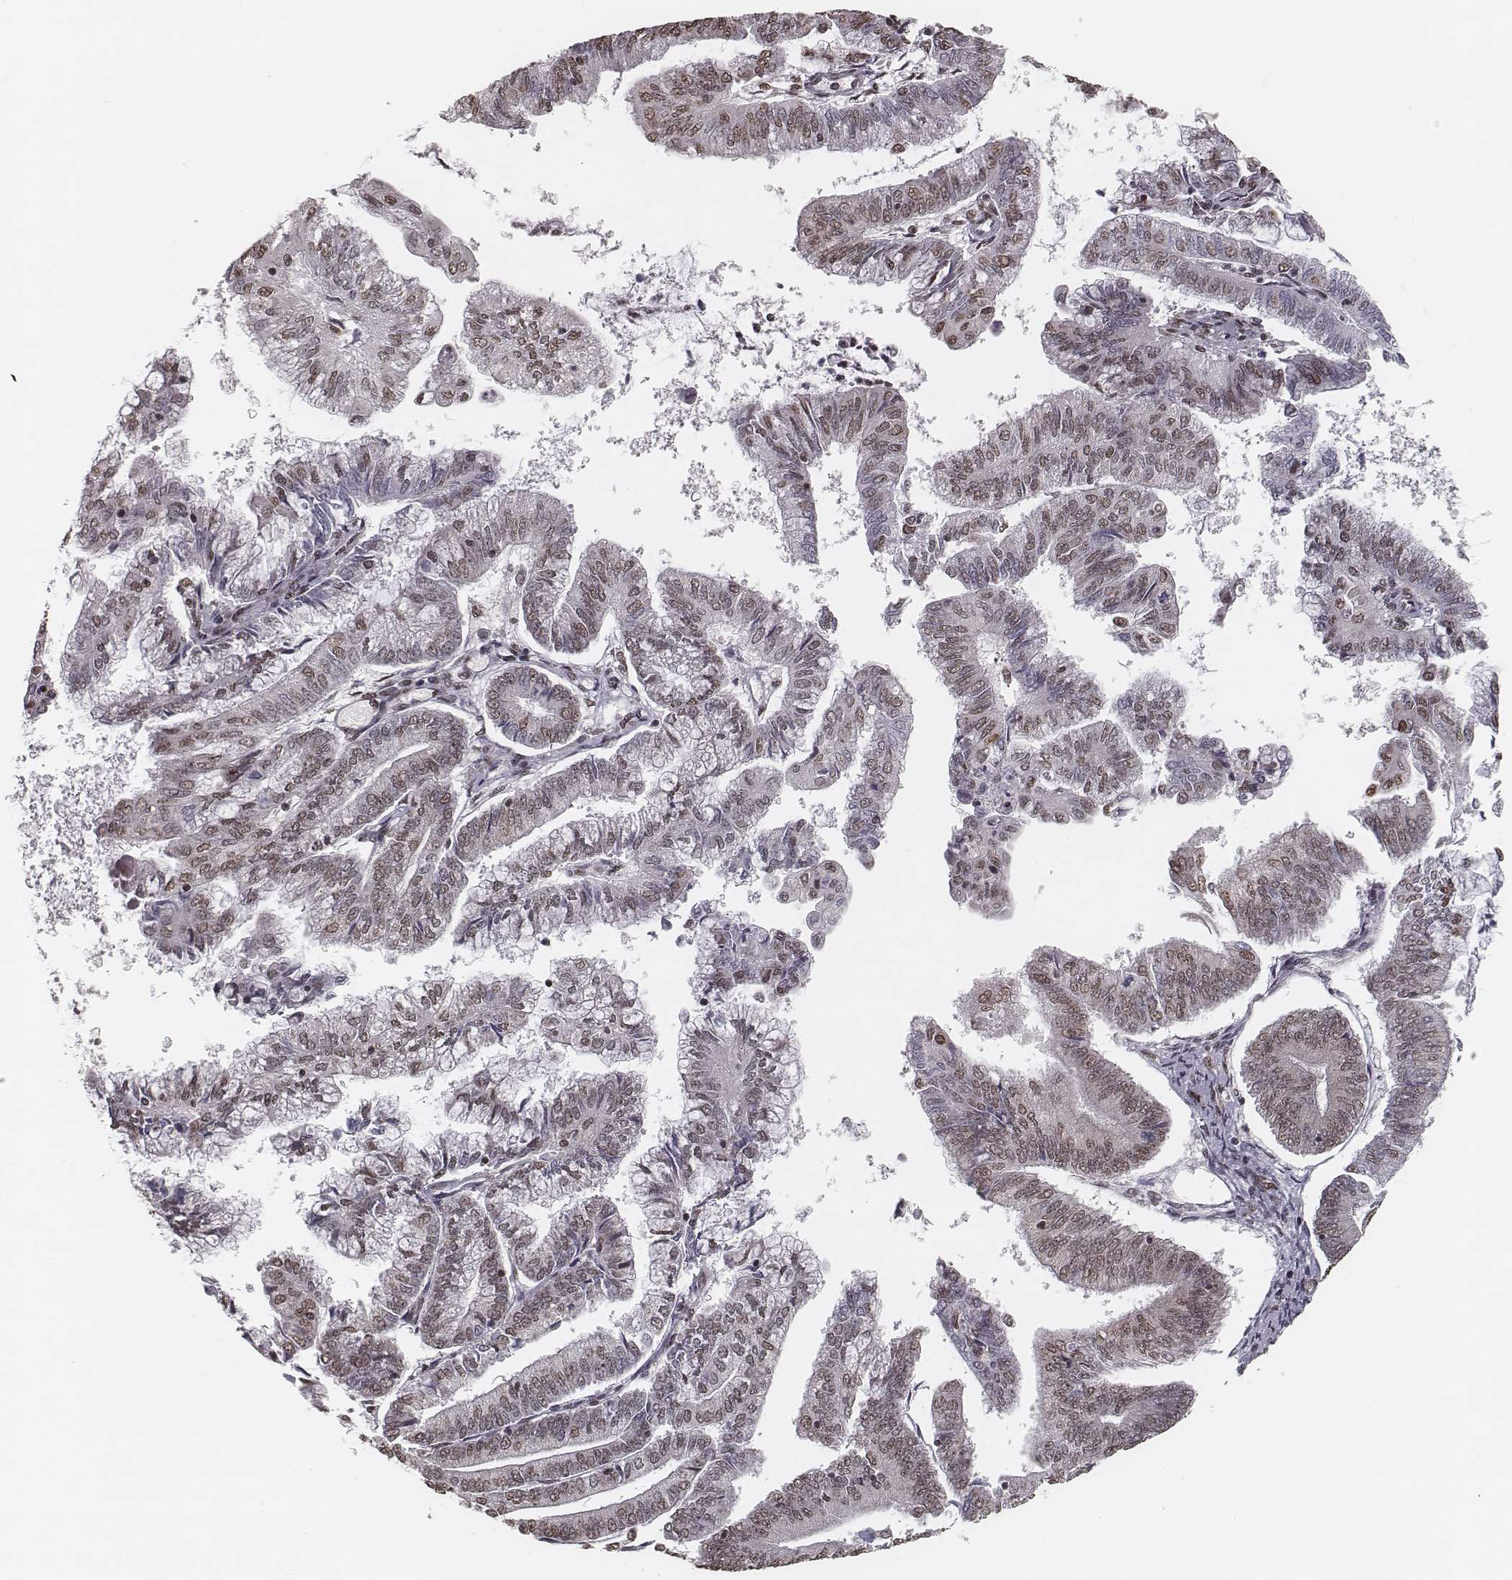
{"staining": {"intensity": "weak", "quantity": ">75%", "location": "nuclear"}, "tissue": "endometrial cancer", "cell_type": "Tumor cells", "image_type": "cancer", "snomed": [{"axis": "morphology", "description": "Adenocarcinoma, NOS"}, {"axis": "topography", "description": "Endometrium"}], "caption": "There is low levels of weak nuclear positivity in tumor cells of endometrial adenocarcinoma, as demonstrated by immunohistochemical staining (brown color).", "gene": "HMGA2", "patient": {"sex": "female", "age": 55}}